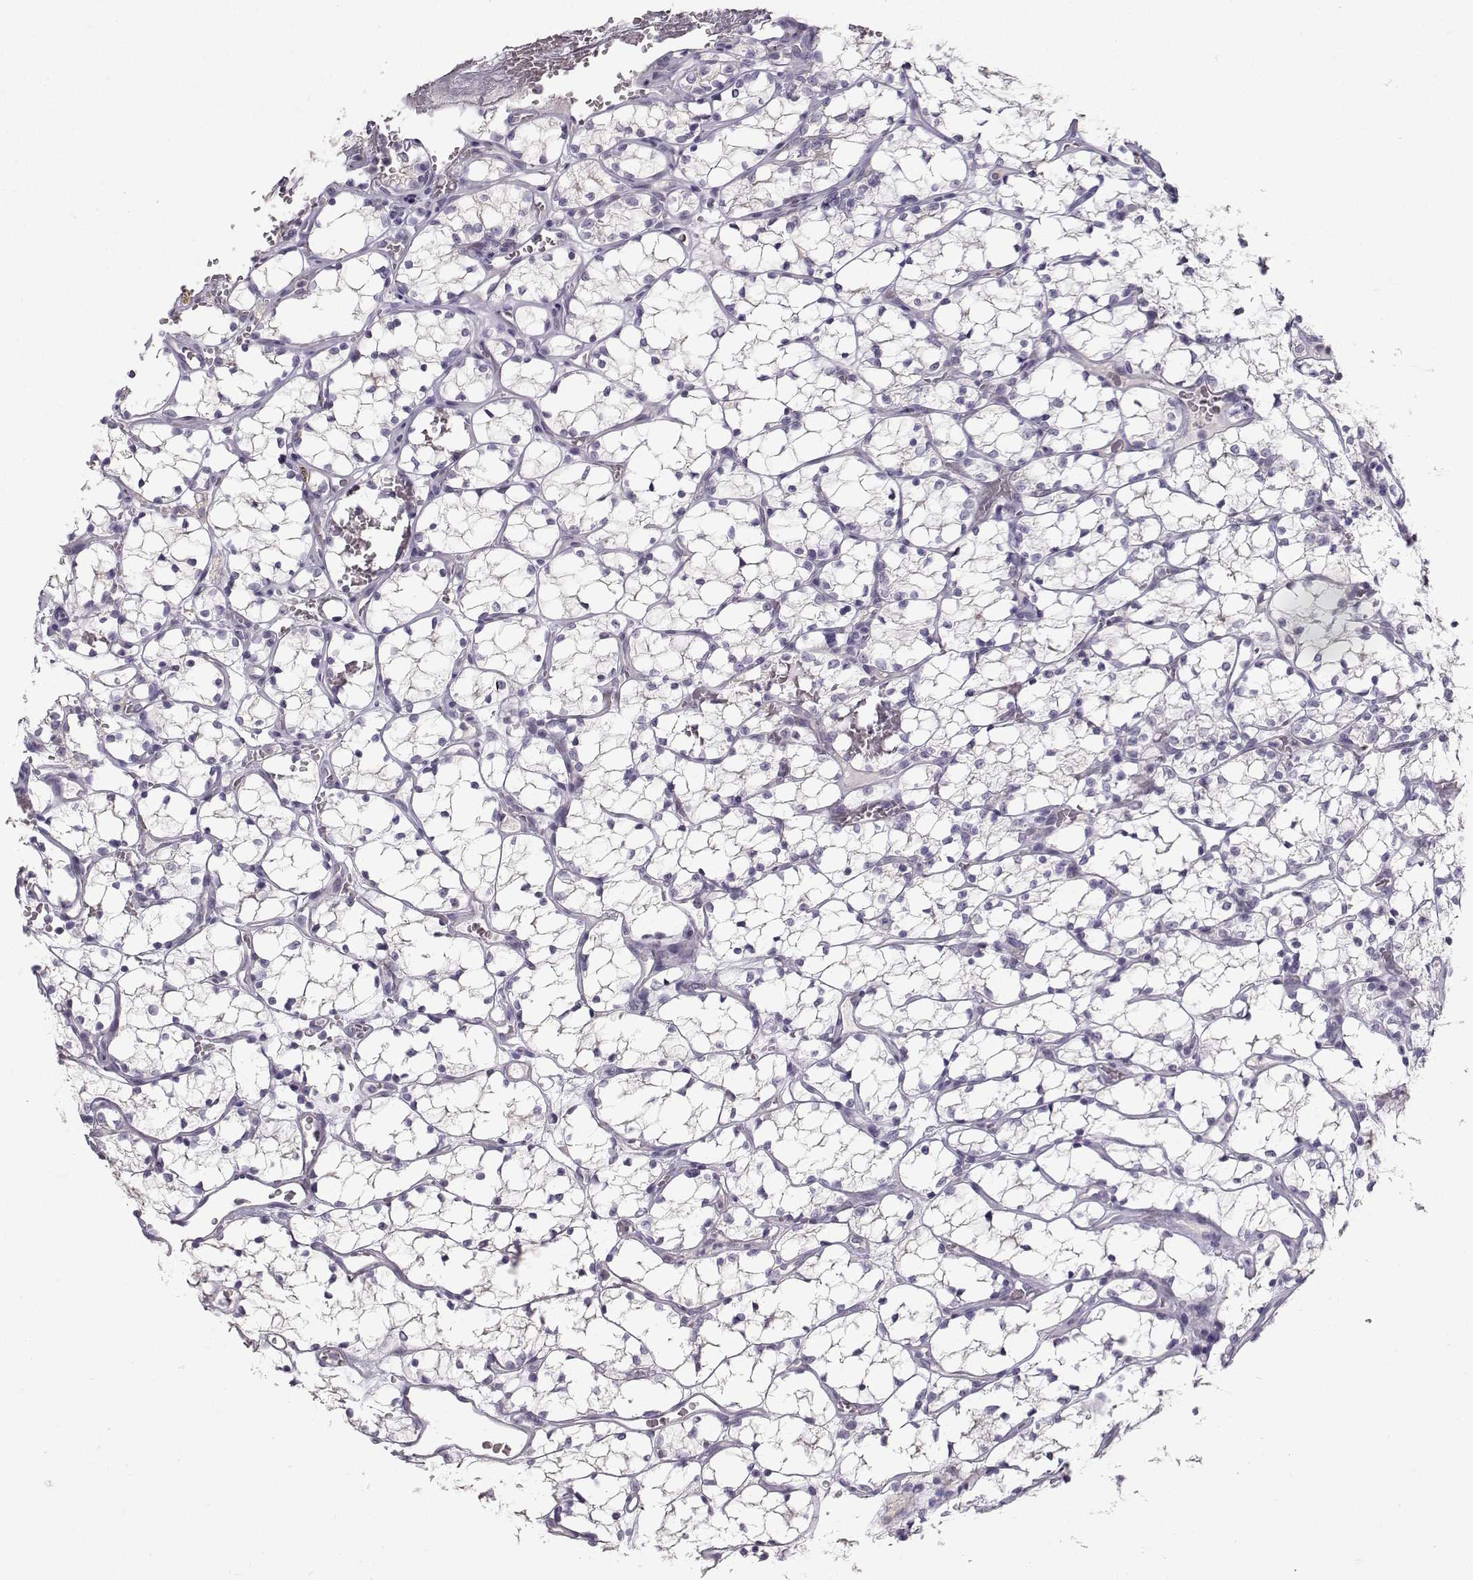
{"staining": {"intensity": "negative", "quantity": "none", "location": "none"}, "tissue": "renal cancer", "cell_type": "Tumor cells", "image_type": "cancer", "snomed": [{"axis": "morphology", "description": "Adenocarcinoma, NOS"}, {"axis": "topography", "description": "Kidney"}], "caption": "A micrograph of renal adenocarcinoma stained for a protein shows no brown staining in tumor cells.", "gene": "PKP2", "patient": {"sex": "female", "age": 69}}